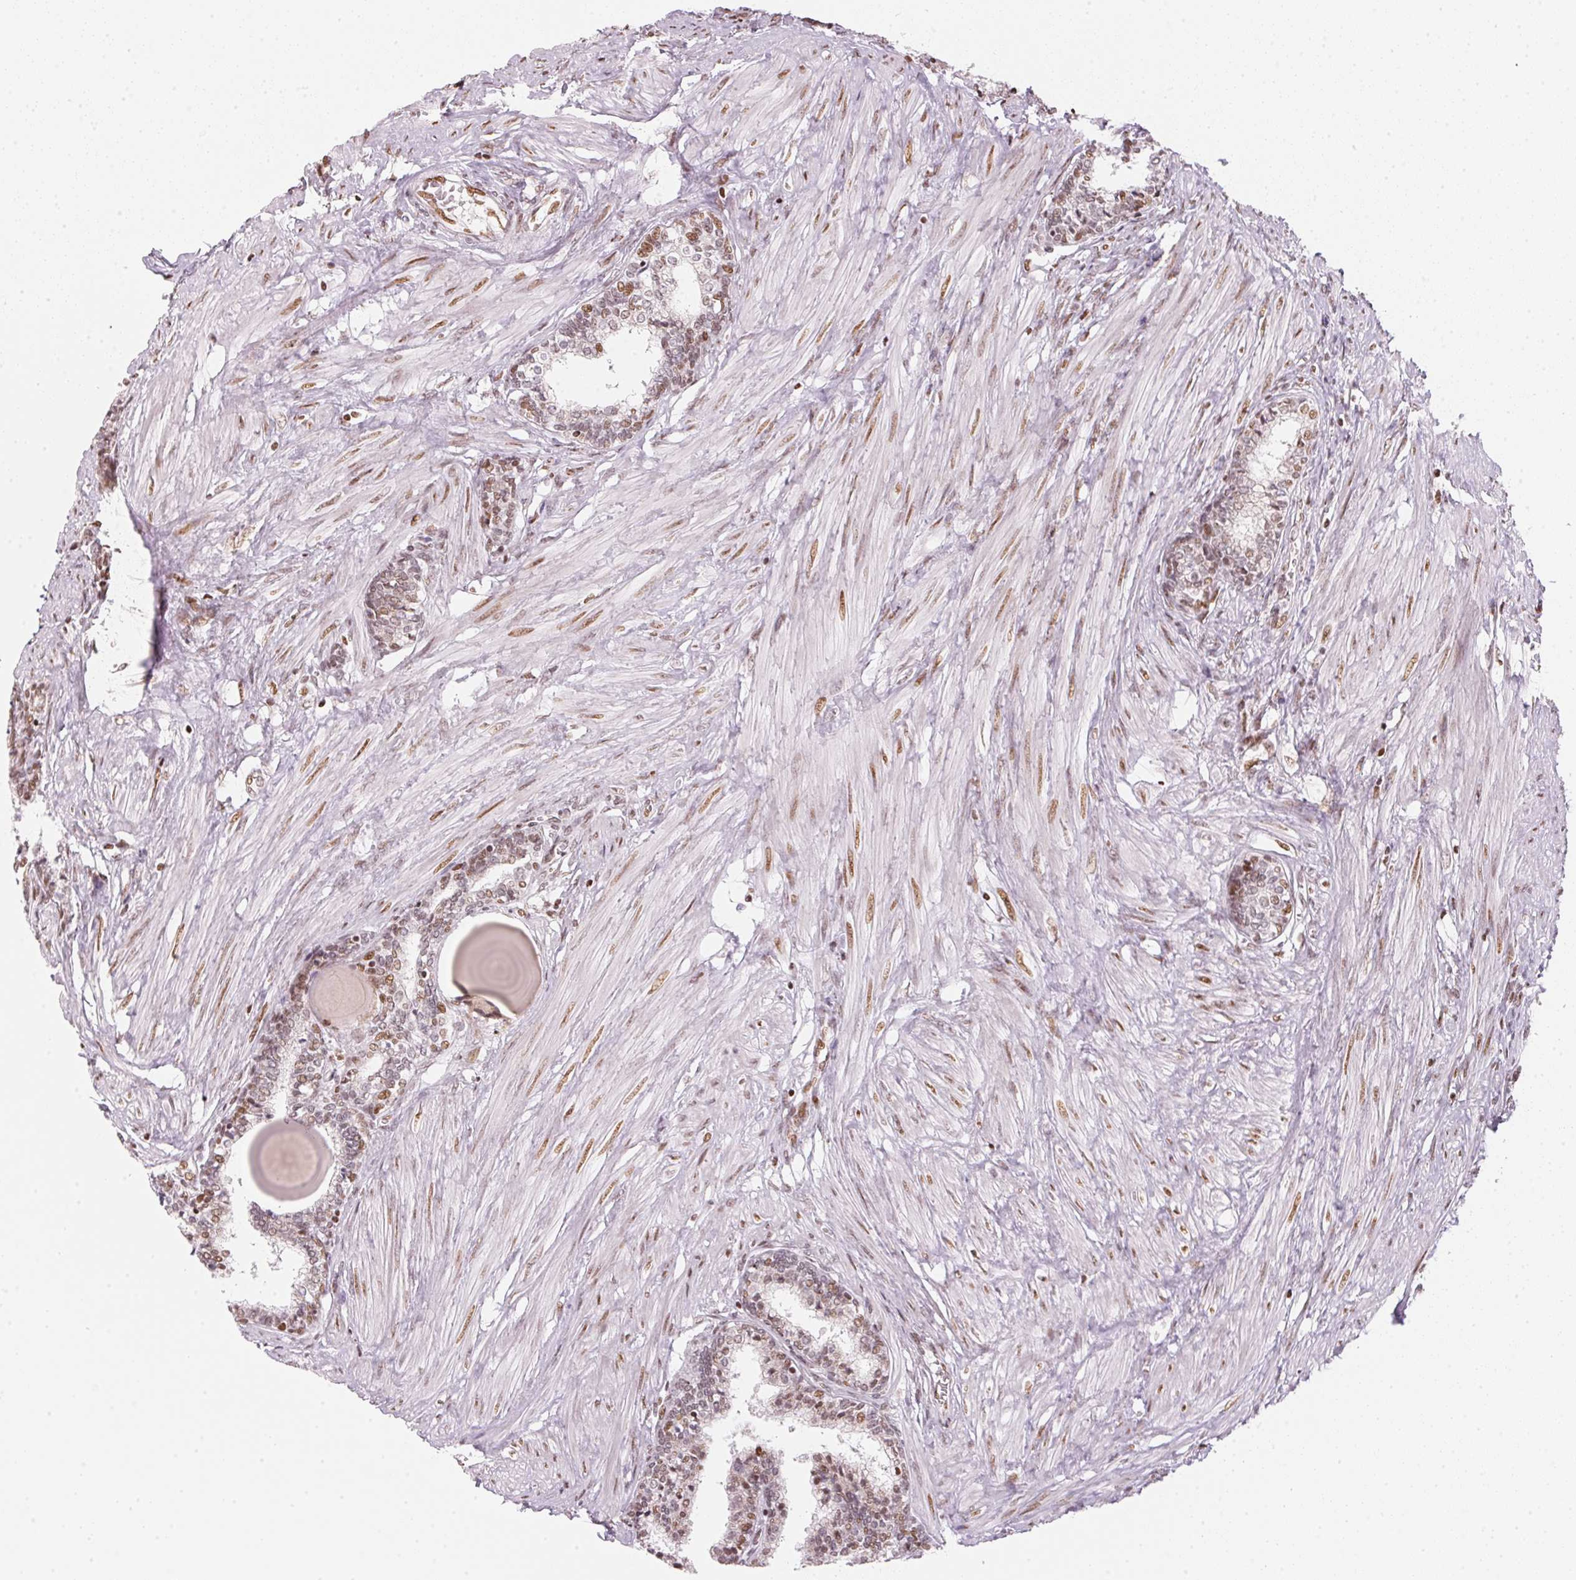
{"staining": {"intensity": "moderate", "quantity": "25%-75%", "location": "nuclear"}, "tissue": "prostate", "cell_type": "Glandular cells", "image_type": "normal", "snomed": [{"axis": "morphology", "description": "Normal tissue, NOS"}, {"axis": "topography", "description": "Prostate"}], "caption": "DAB (3,3'-diaminobenzidine) immunohistochemical staining of normal prostate shows moderate nuclear protein positivity in about 25%-75% of glandular cells.", "gene": "KAT6A", "patient": {"sex": "male", "age": 55}}